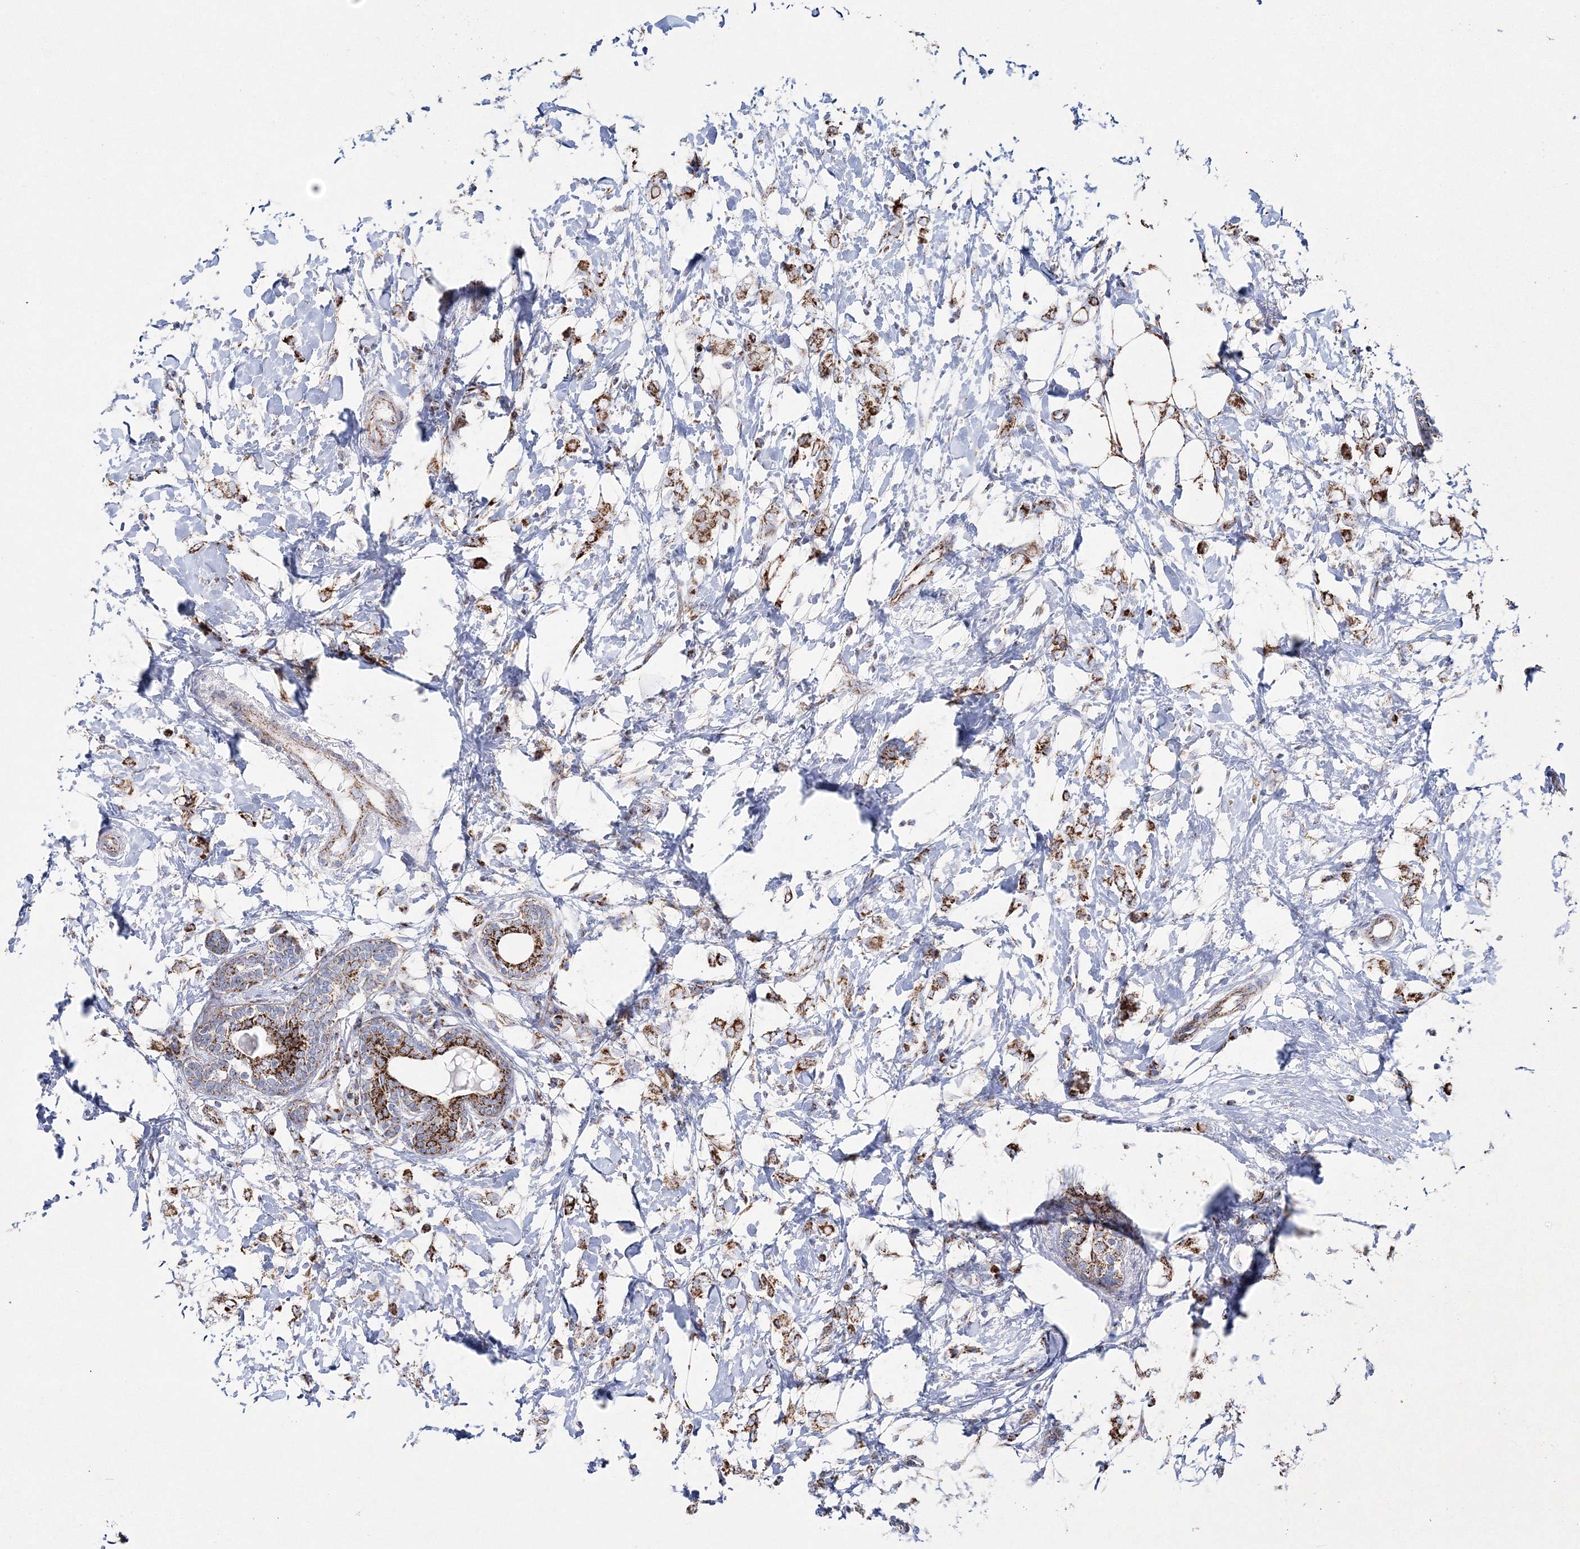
{"staining": {"intensity": "strong", "quantity": ">75%", "location": "cytoplasmic/membranous"}, "tissue": "breast cancer", "cell_type": "Tumor cells", "image_type": "cancer", "snomed": [{"axis": "morphology", "description": "Normal tissue, NOS"}, {"axis": "morphology", "description": "Lobular carcinoma"}, {"axis": "topography", "description": "Breast"}], "caption": "Immunohistochemical staining of human breast cancer reveals strong cytoplasmic/membranous protein positivity in about >75% of tumor cells. The staining is performed using DAB (3,3'-diaminobenzidine) brown chromogen to label protein expression. The nuclei are counter-stained blue using hematoxylin.", "gene": "HIBCH", "patient": {"sex": "female", "age": 47}}